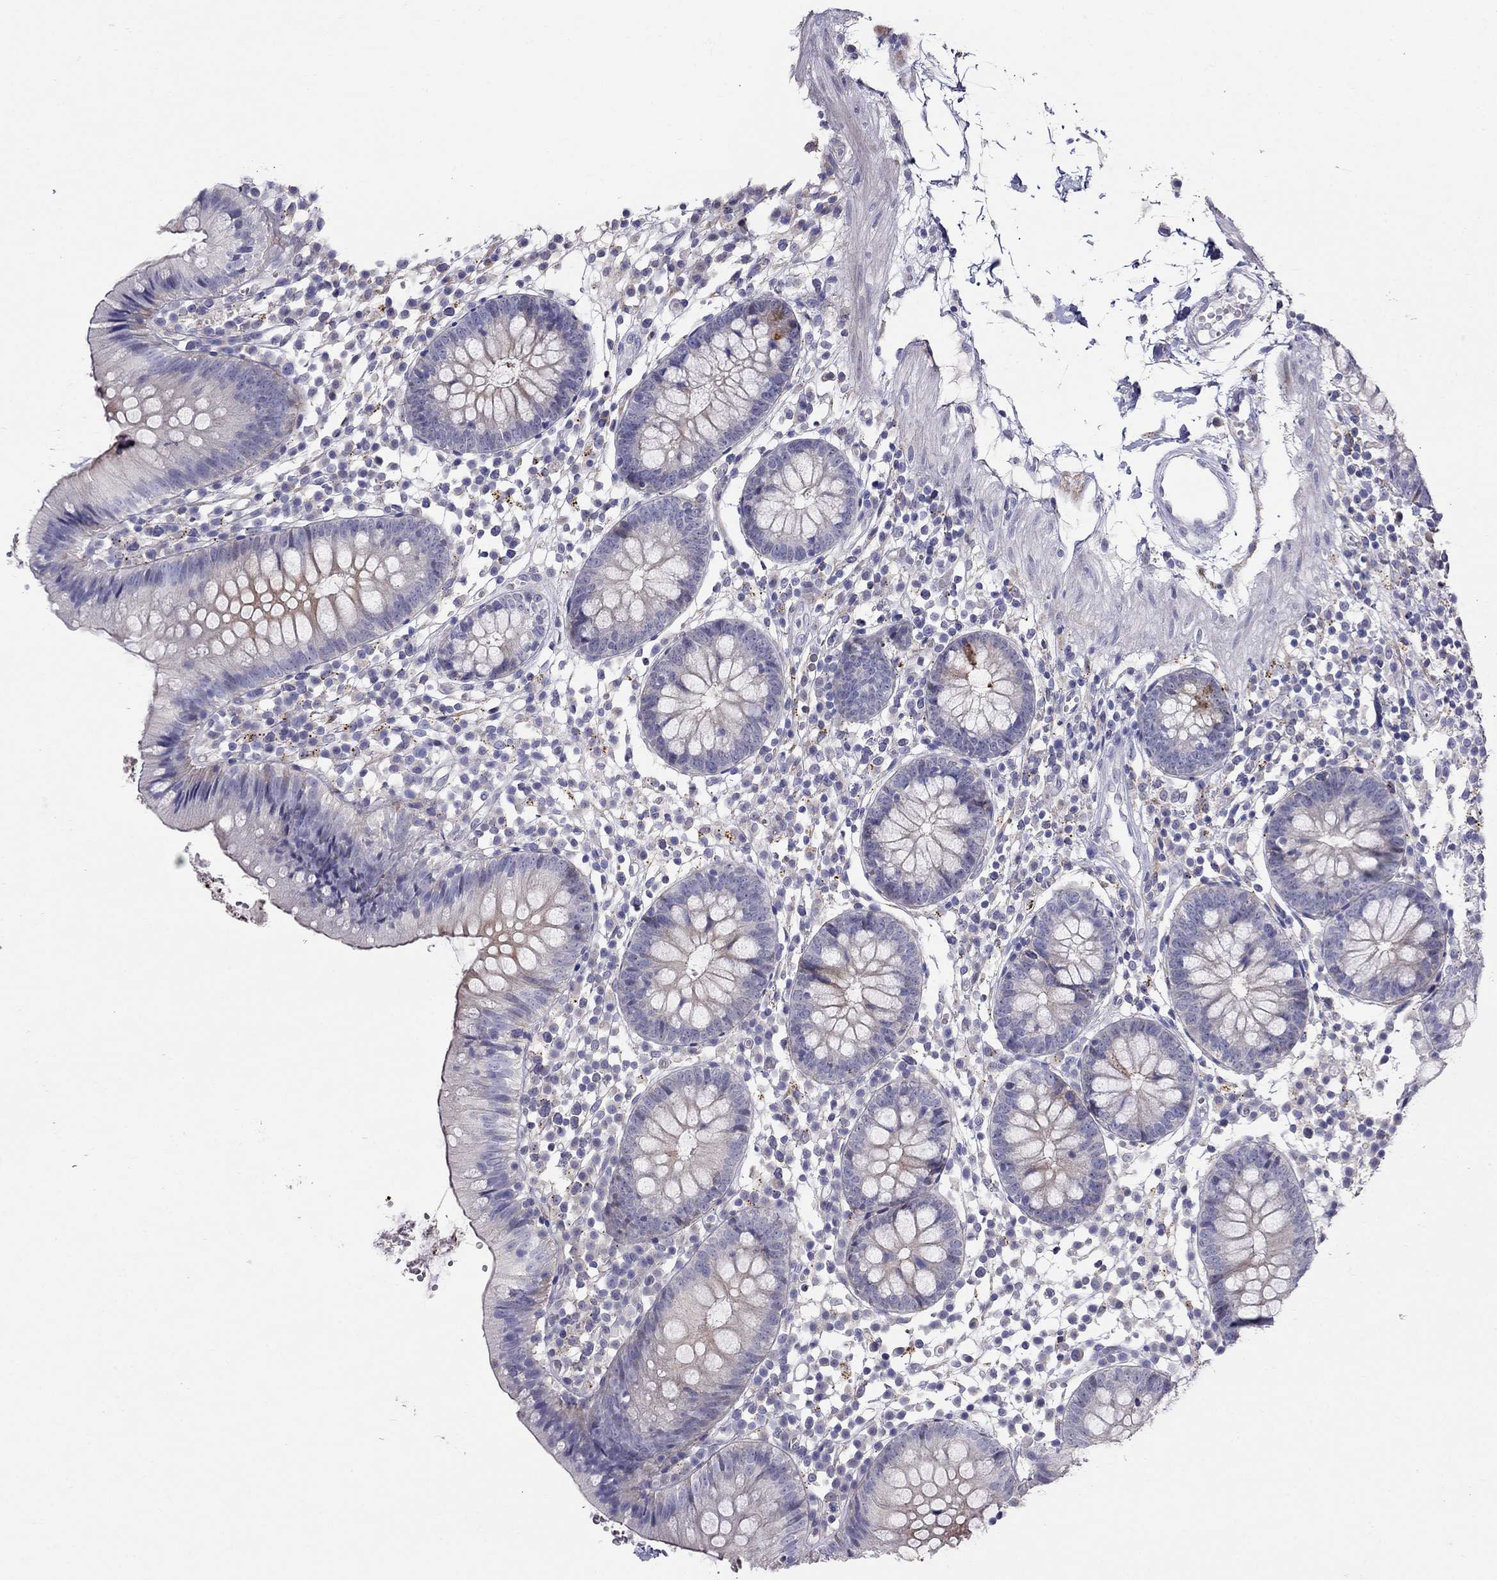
{"staining": {"intensity": "negative", "quantity": "none", "location": "none"}, "tissue": "colon", "cell_type": "Endothelial cells", "image_type": "normal", "snomed": [{"axis": "morphology", "description": "Normal tissue, NOS"}, {"axis": "topography", "description": "Rectum"}], "caption": "This is a histopathology image of IHC staining of benign colon, which shows no staining in endothelial cells. (Brightfield microscopy of DAB (3,3'-diaminobenzidine) immunohistochemistry (IHC) at high magnification).", "gene": "MAGEB4", "patient": {"sex": "male", "age": 70}}